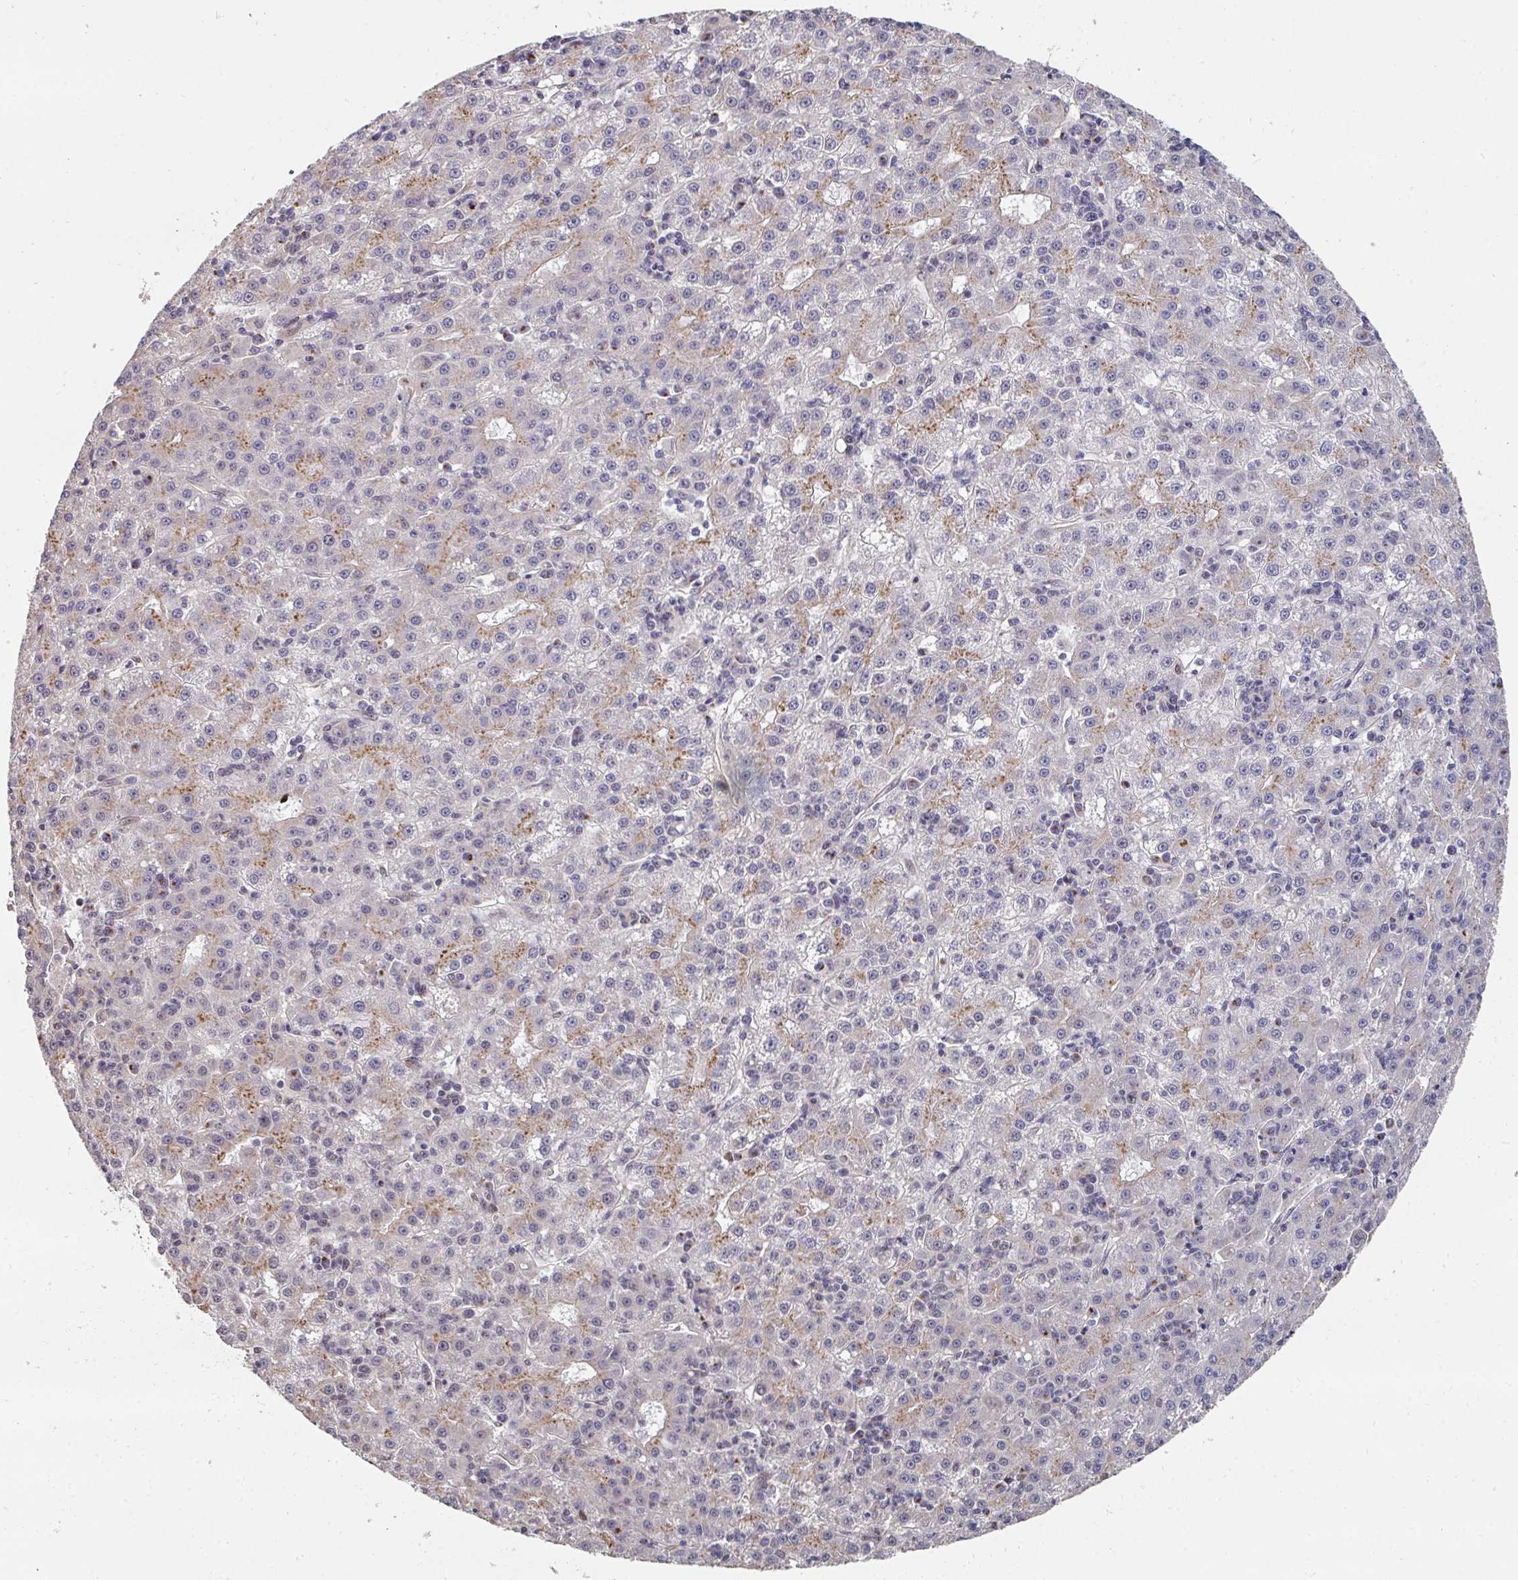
{"staining": {"intensity": "weak", "quantity": "25%-75%", "location": "cytoplasmic/membranous"}, "tissue": "liver cancer", "cell_type": "Tumor cells", "image_type": "cancer", "snomed": [{"axis": "morphology", "description": "Carcinoma, Hepatocellular, NOS"}, {"axis": "topography", "description": "Liver"}], "caption": "Liver cancer (hepatocellular carcinoma) stained with a protein marker demonstrates weak staining in tumor cells.", "gene": "C18orf25", "patient": {"sex": "male", "age": 76}}